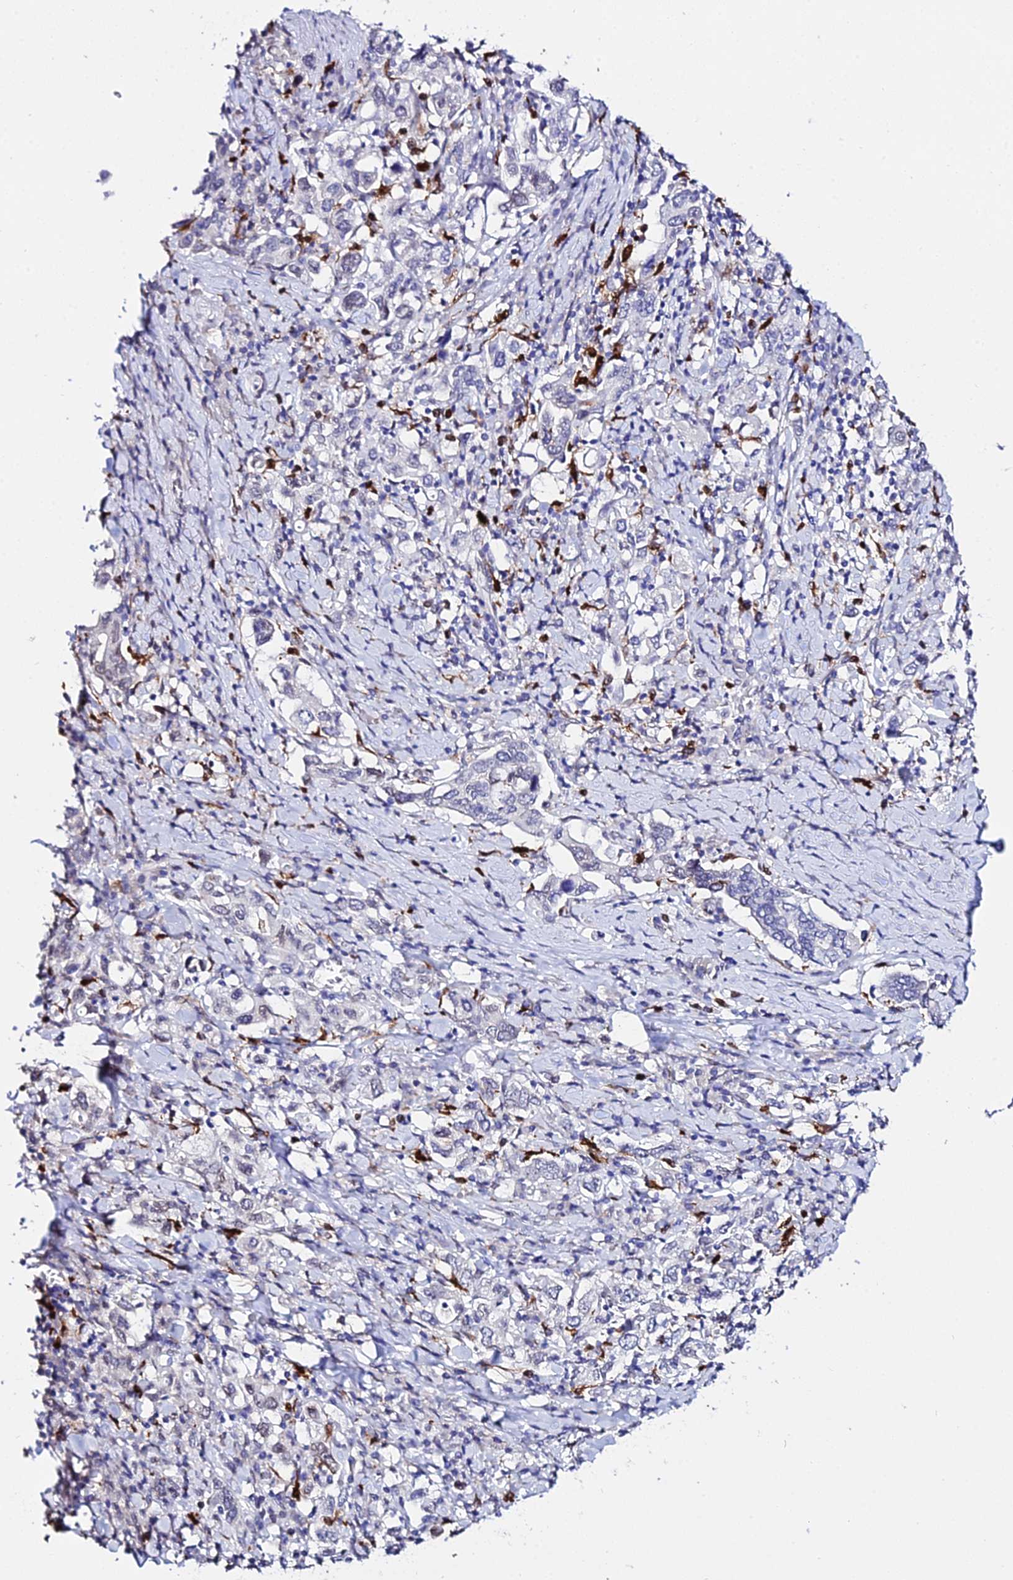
{"staining": {"intensity": "negative", "quantity": "none", "location": "none"}, "tissue": "stomach cancer", "cell_type": "Tumor cells", "image_type": "cancer", "snomed": [{"axis": "morphology", "description": "Adenocarcinoma, NOS"}, {"axis": "topography", "description": "Stomach, upper"}, {"axis": "topography", "description": "Stomach"}], "caption": "IHC histopathology image of neoplastic tissue: stomach cancer stained with DAB demonstrates no significant protein staining in tumor cells. (DAB (3,3'-diaminobenzidine) IHC visualized using brightfield microscopy, high magnification).", "gene": "MCM10", "patient": {"sex": "male", "age": 62}}